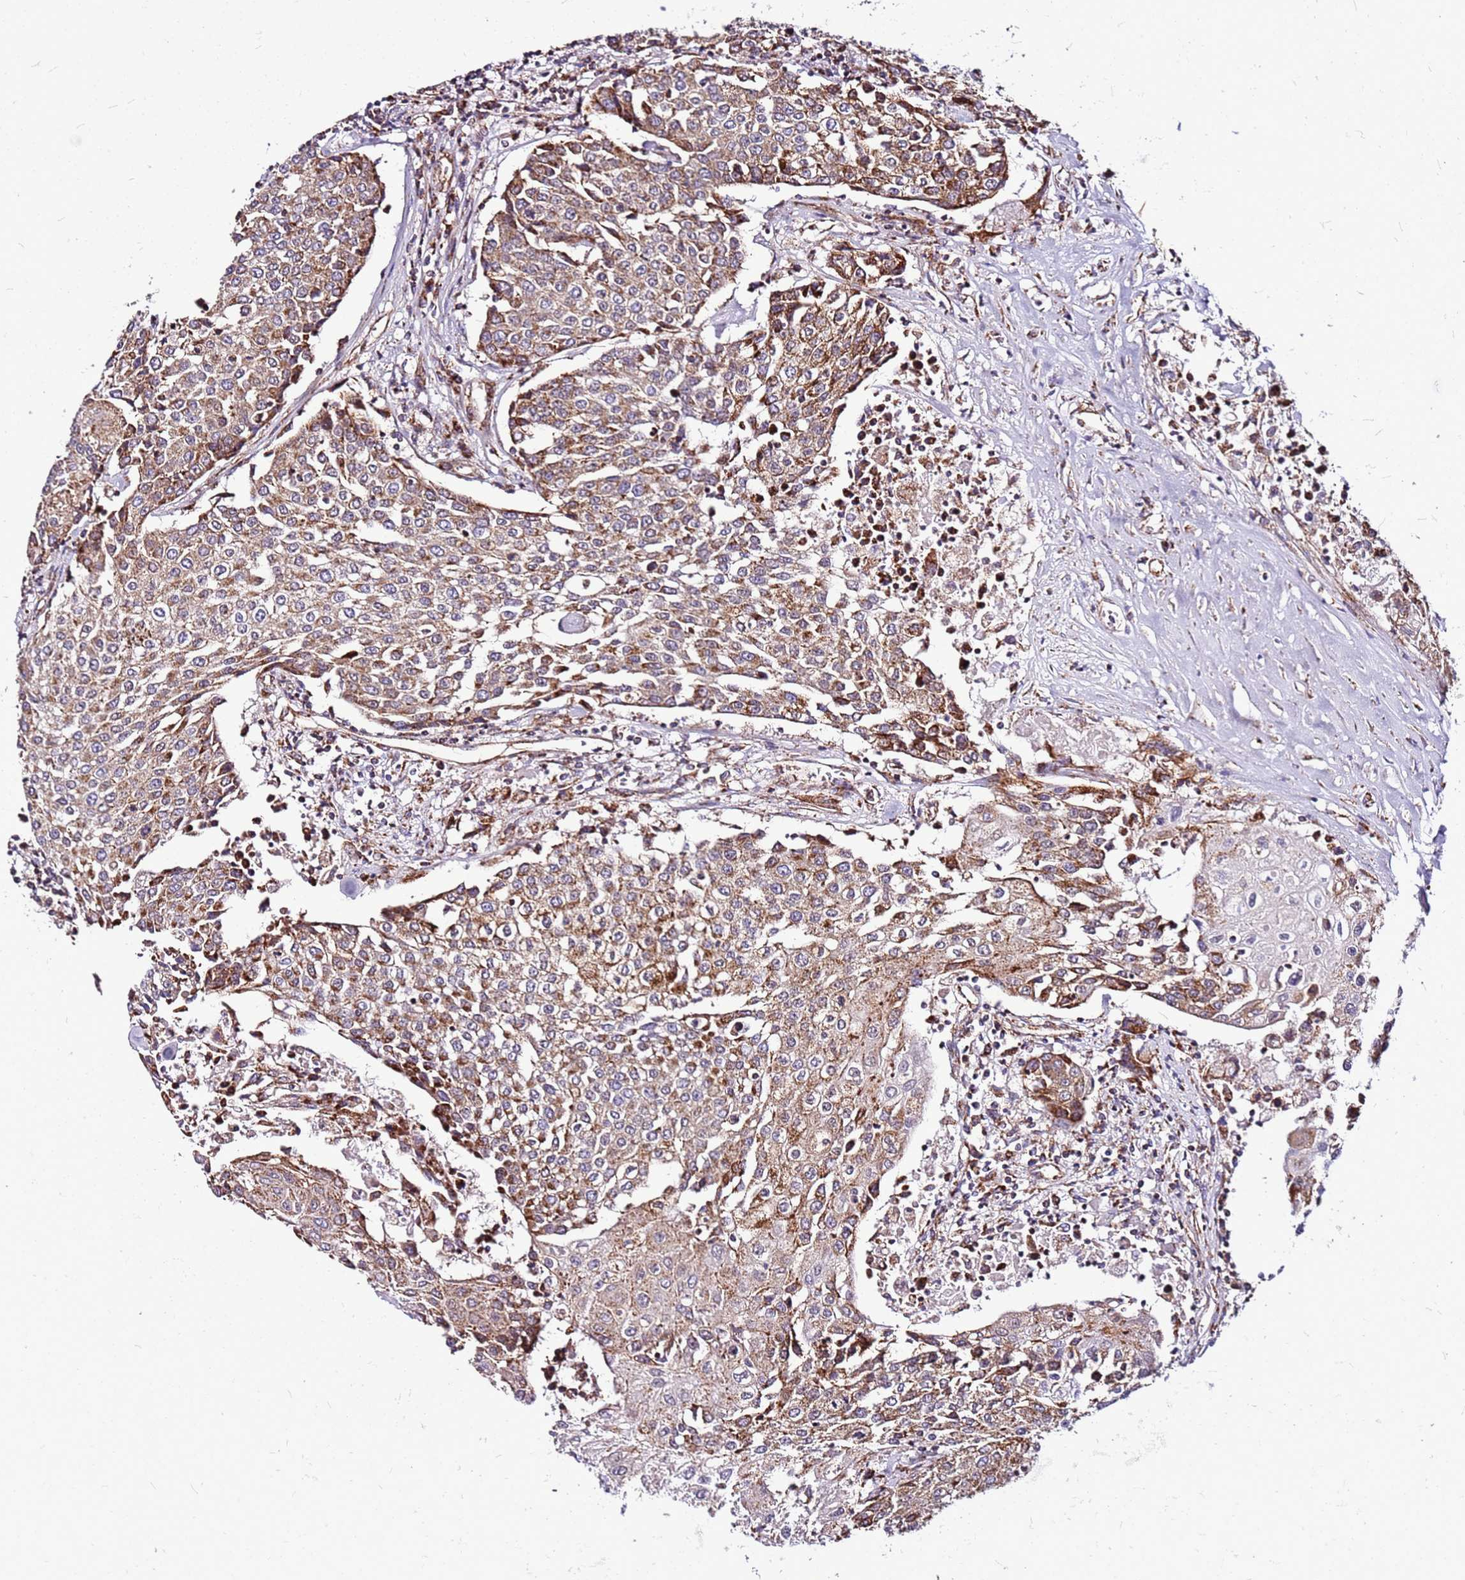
{"staining": {"intensity": "moderate", "quantity": ">75%", "location": "cytoplasmic/membranous"}, "tissue": "urothelial cancer", "cell_type": "Tumor cells", "image_type": "cancer", "snomed": [{"axis": "morphology", "description": "Urothelial carcinoma, High grade"}, {"axis": "topography", "description": "Urinary bladder"}], "caption": "Immunohistochemistry (IHC) staining of urothelial cancer, which shows medium levels of moderate cytoplasmic/membranous positivity in about >75% of tumor cells indicating moderate cytoplasmic/membranous protein staining. The staining was performed using DAB (3,3'-diaminobenzidine) (brown) for protein detection and nuclei were counterstained in hematoxylin (blue).", "gene": "OR51T1", "patient": {"sex": "female", "age": 85}}